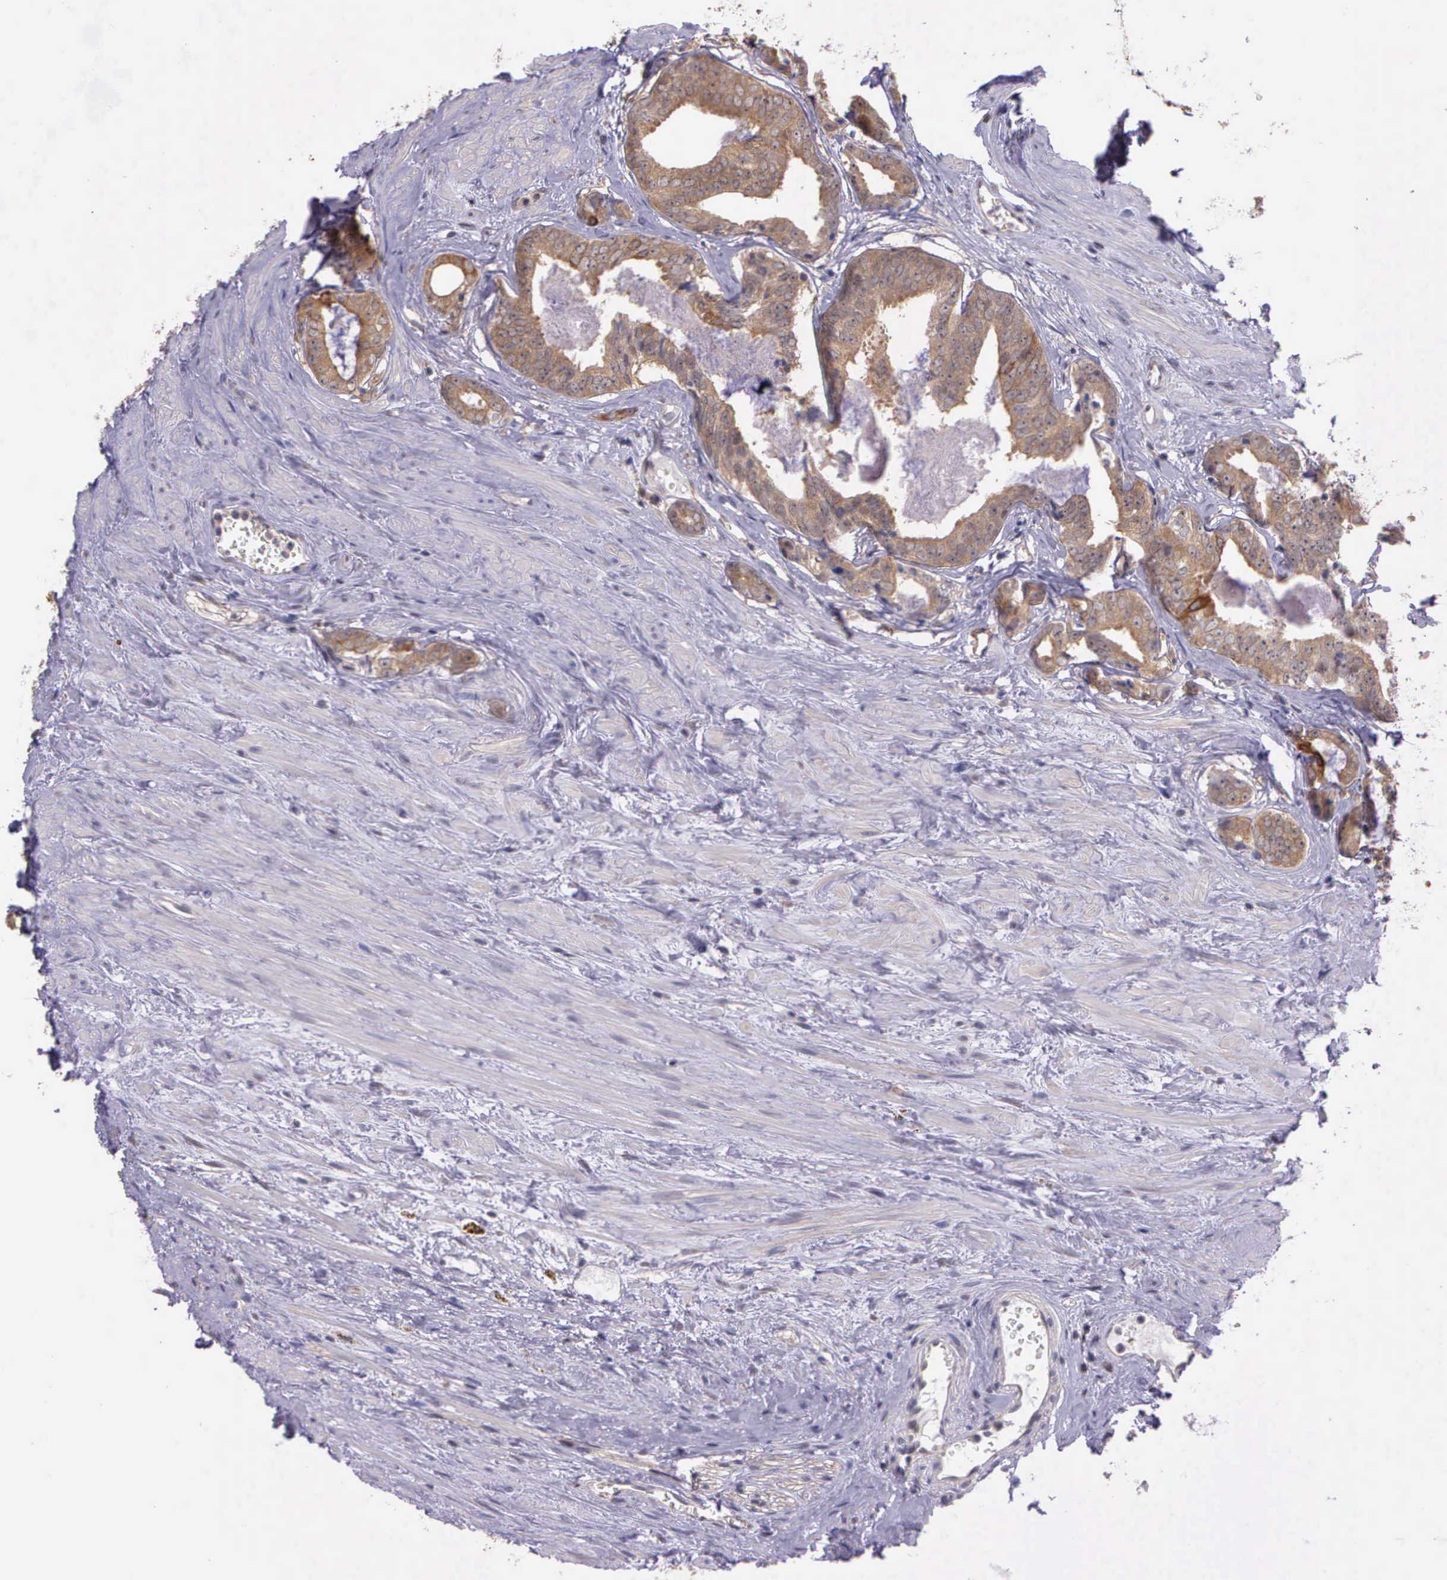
{"staining": {"intensity": "weak", "quantity": ">75%", "location": "cytoplasmic/membranous"}, "tissue": "prostate cancer", "cell_type": "Tumor cells", "image_type": "cancer", "snomed": [{"axis": "morphology", "description": "Adenocarcinoma, Medium grade"}, {"axis": "topography", "description": "Prostate"}], "caption": "Immunohistochemistry (IHC) staining of medium-grade adenocarcinoma (prostate), which reveals low levels of weak cytoplasmic/membranous expression in approximately >75% of tumor cells indicating weak cytoplasmic/membranous protein expression. The staining was performed using DAB (brown) for protein detection and nuclei were counterstained in hematoxylin (blue).", "gene": "IGBP1", "patient": {"sex": "male", "age": 79}}